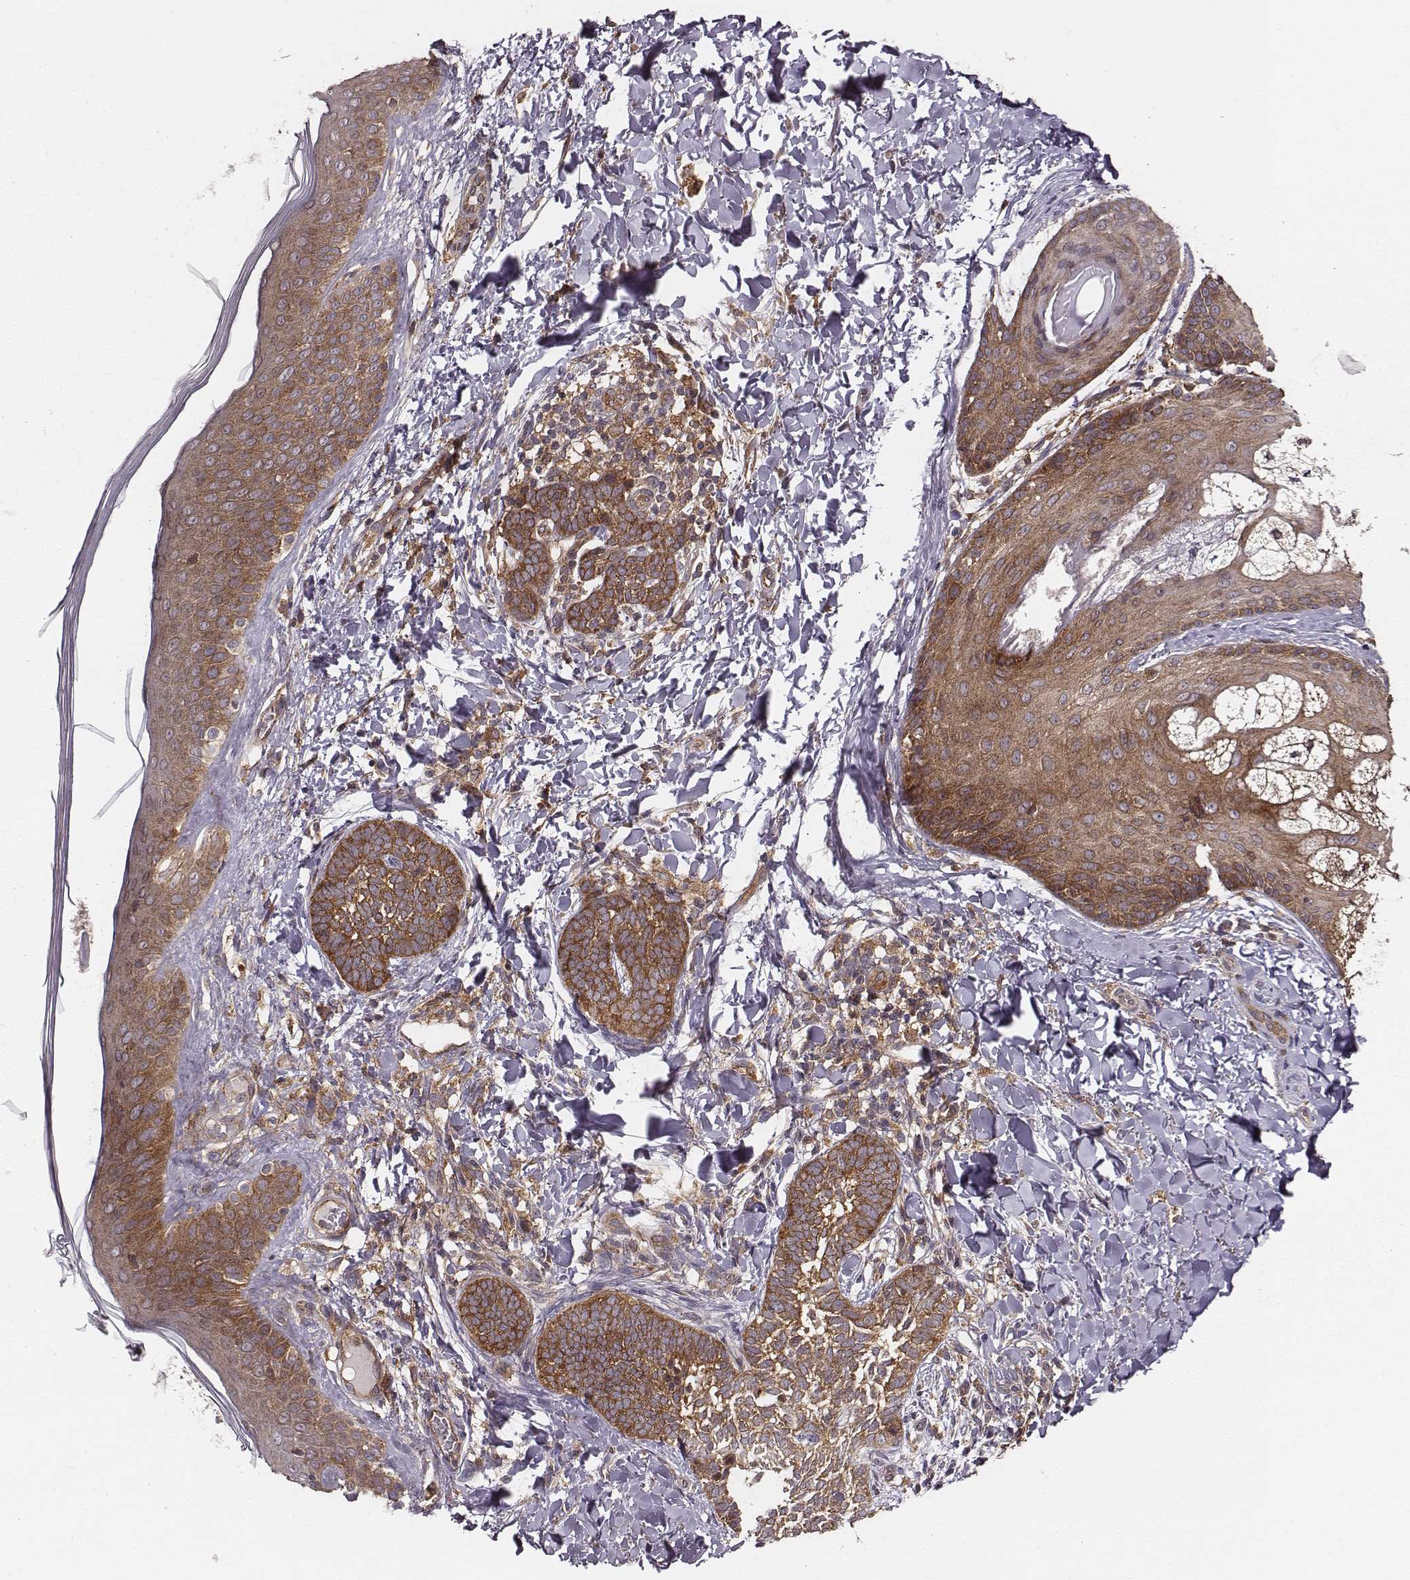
{"staining": {"intensity": "strong", "quantity": ">75%", "location": "cytoplasmic/membranous"}, "tissue": "skin cancer", "cell_type": "Tumor cells", "image_type": "cancer", "snomed": [{"axis": "morphology", "description": "Normal tissue, NOS"}, {"axis": "morphology", "description": "Basal cell carcinoma"}, {"axis": "topography", "description": "Skin"}], "caption": "Skin cancer (basal cell carcinoma) was stained to show a protein in brown. There is high levels of strong cytoplasmic/membranous expression in approximately >75% of tumor cells.", "gene": "VPS26A", "patient": {"sex": "male", "age": 46}}